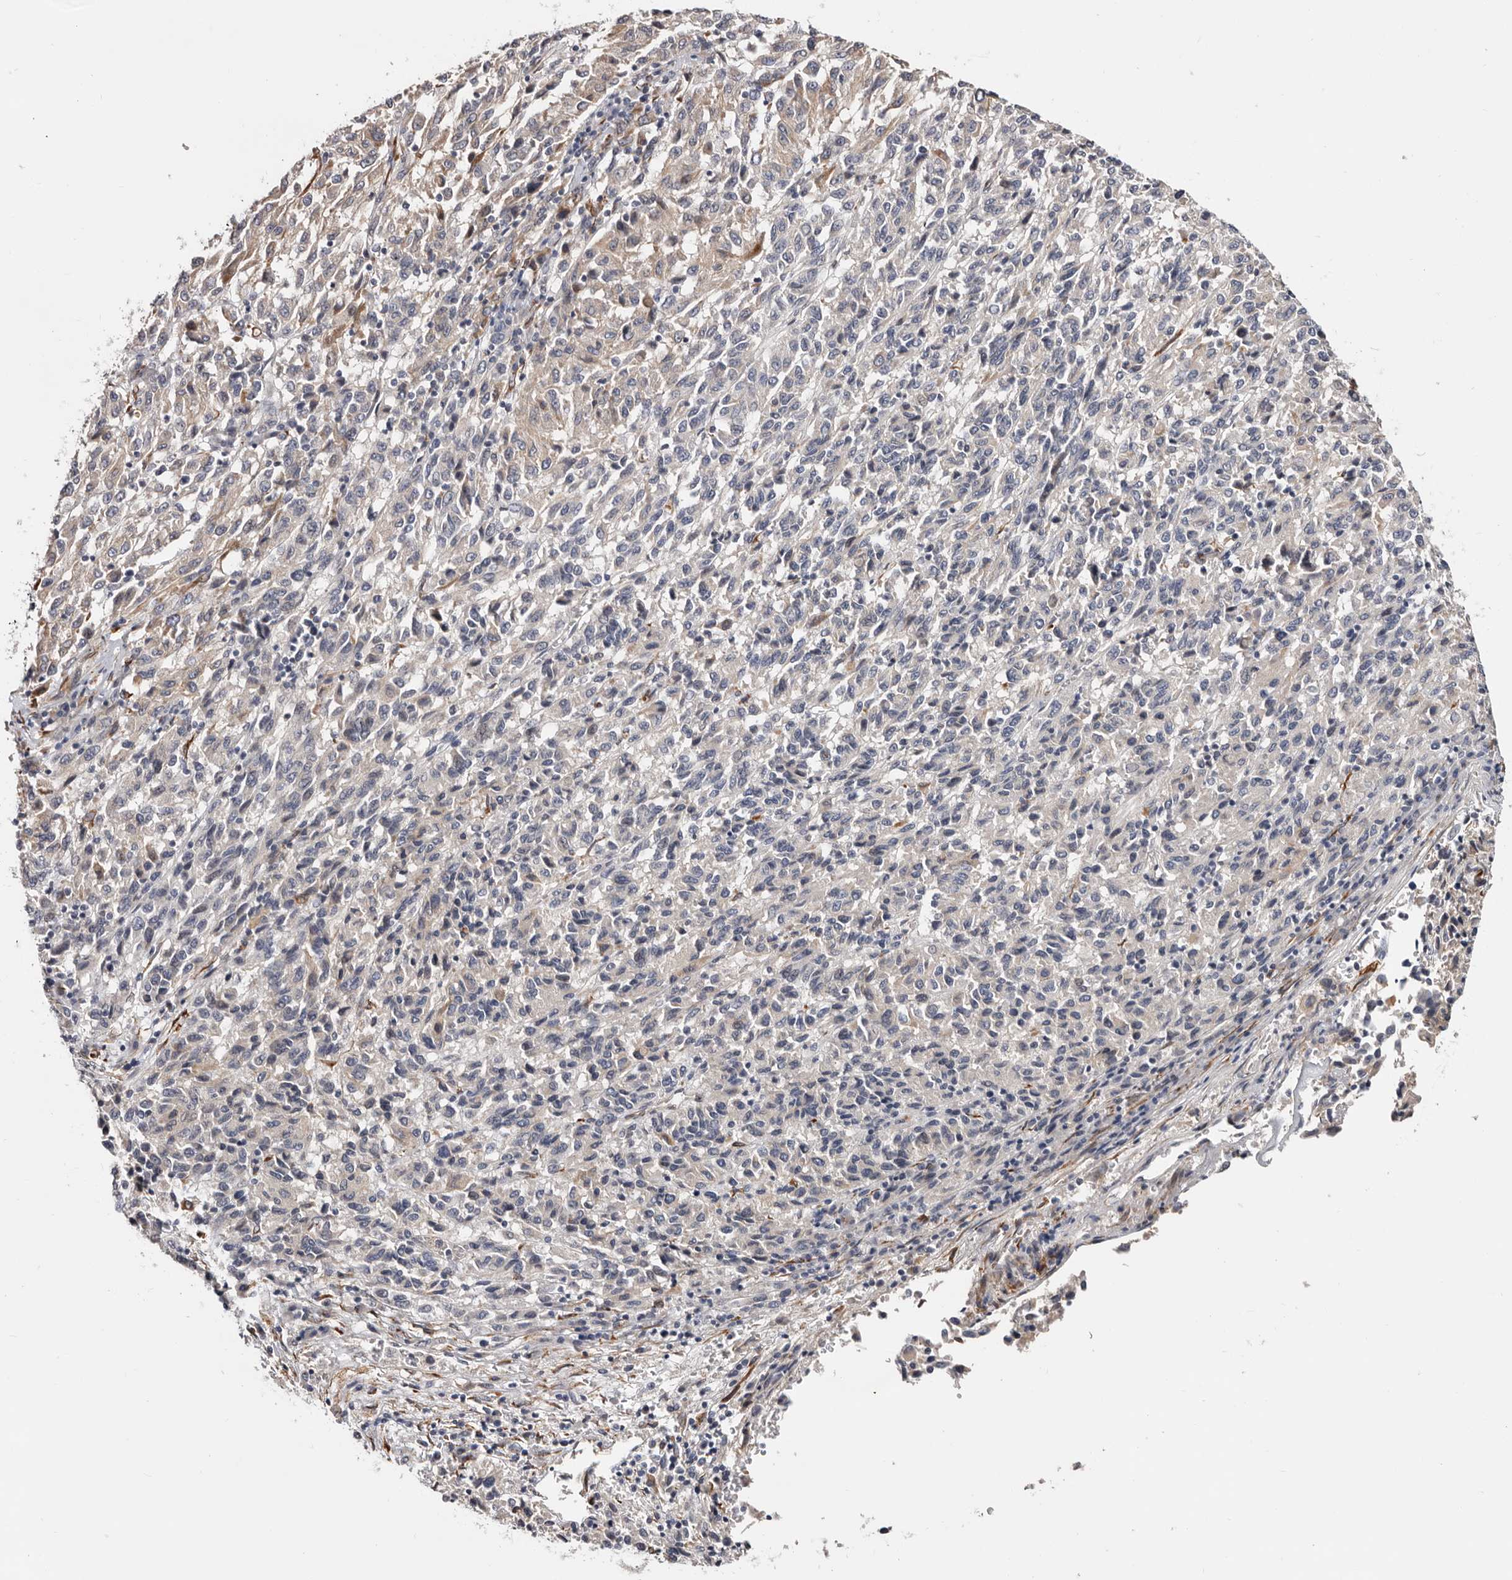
{"staining": {"intensity": "weak", "quantity": "<25%", "location": "cytoplasmic/membranous"}, "tissue": "melanoma", "cell_type": "Tumor cells", "image_type": "cancer", "snomed": [{"axis": "morphology", "description": "Malignant melanoma, Metastatic site"}, {"axis": "topography", "description": "Lung"}], "caption": "A micrograph of malignant melanoma (metastatic site) stained for a protein reveals no brown staining in tumor cells.", "gene": "USH1C", "patient": {"sex": "male", "age": 64}}